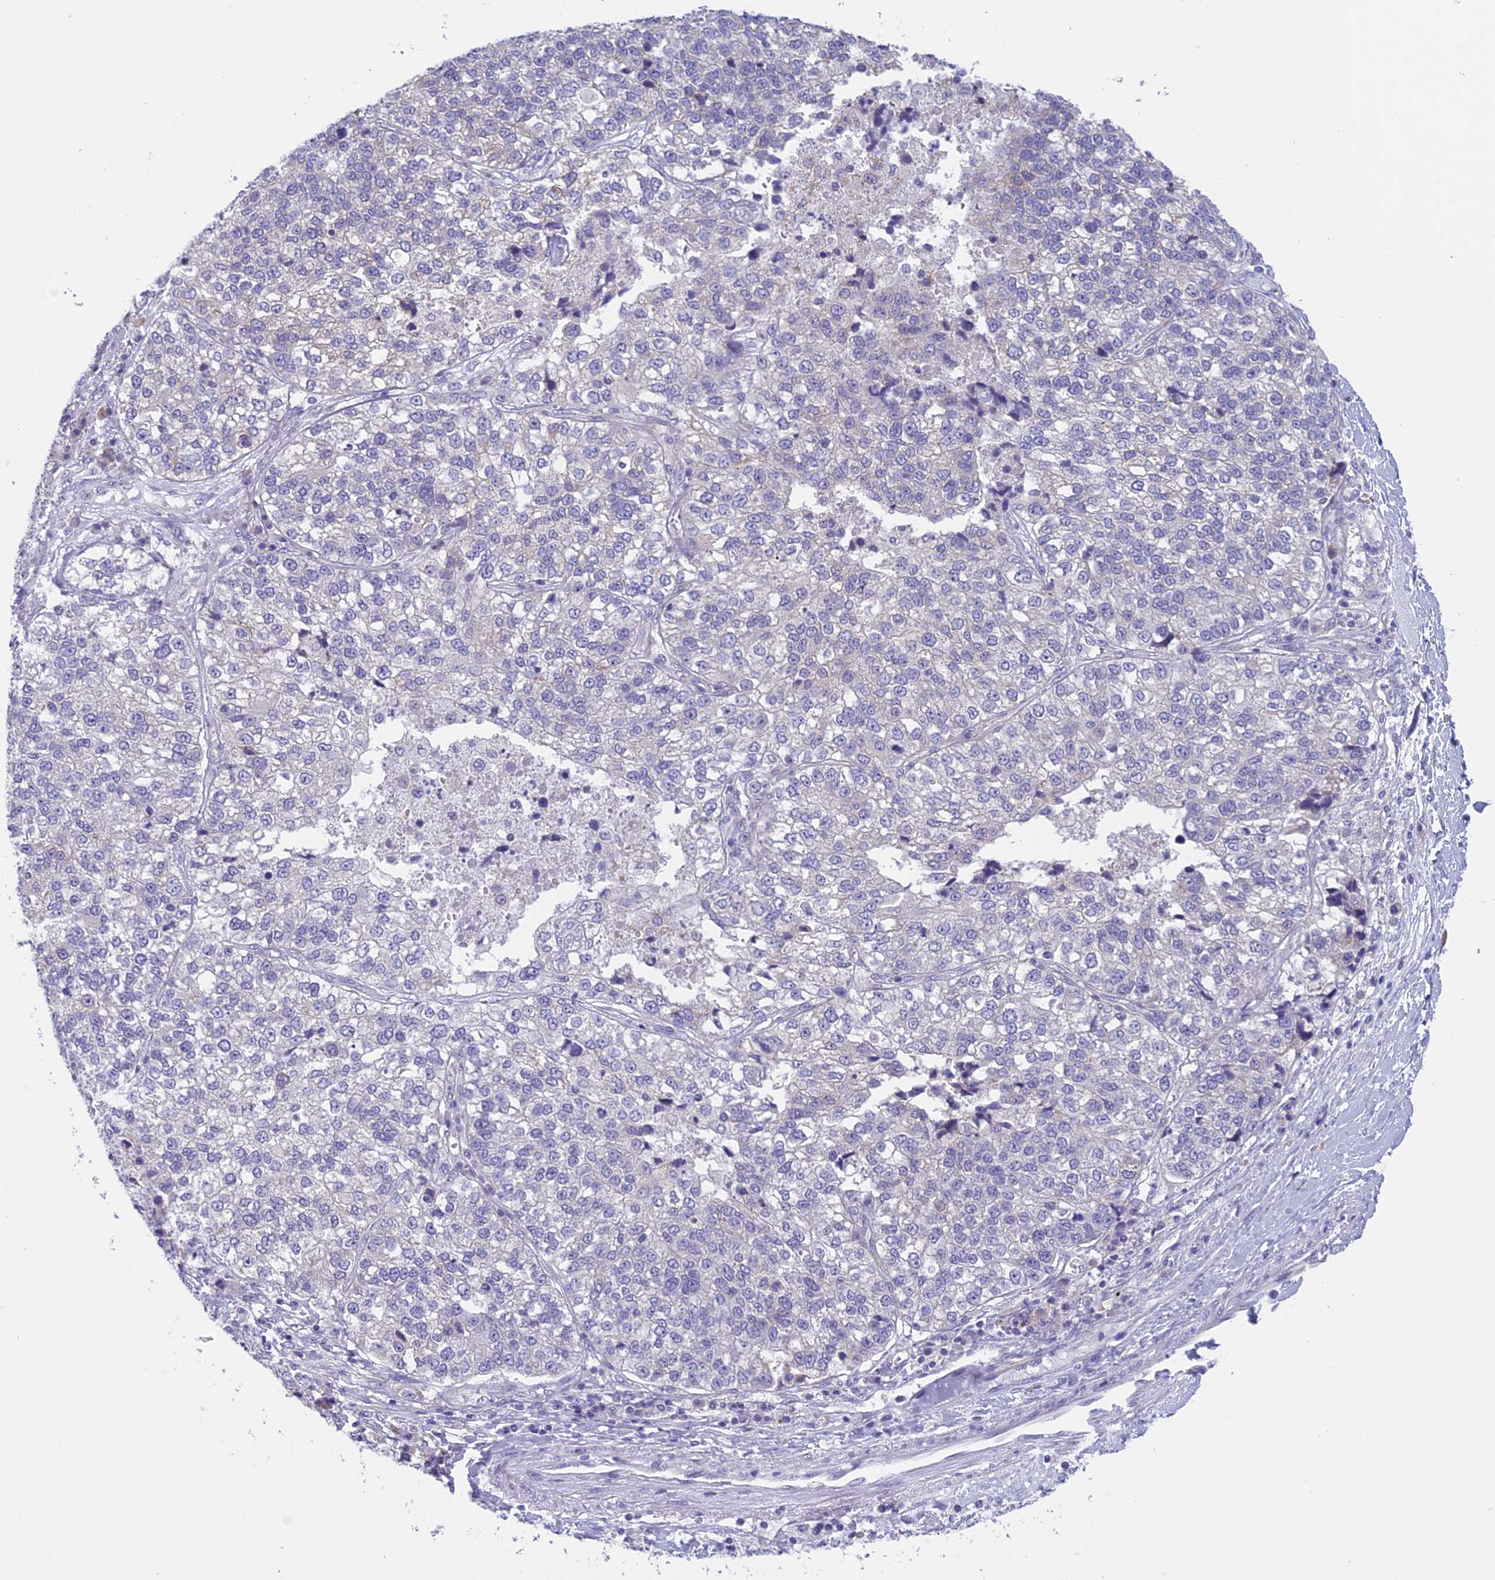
{"staining": {"intensity": "negative", "quantity": "none", "location": "none"}, "tissue": "lung cancer", "cell_type": "Tumor cells", "image_type": "cancer", "snomed": [{"axis": "morphology", "description": "Adenocarcinoma, NOS"}, {"axis": "topography", "description": "Lung"}], "caption": "High power microscopy image of an IHC image of lung adenocarcinoma, revealing no significant staining in tumor cells. (Stains: DAB (3,3'-diaminobenzidine) immunohistochemistry (IHC) with hematoxylin counter stain, Microscopy: brightfield microscopy at high magnification).", "gene": "ARHGEF37", "patient": {"sex": "male", "age": 49}}